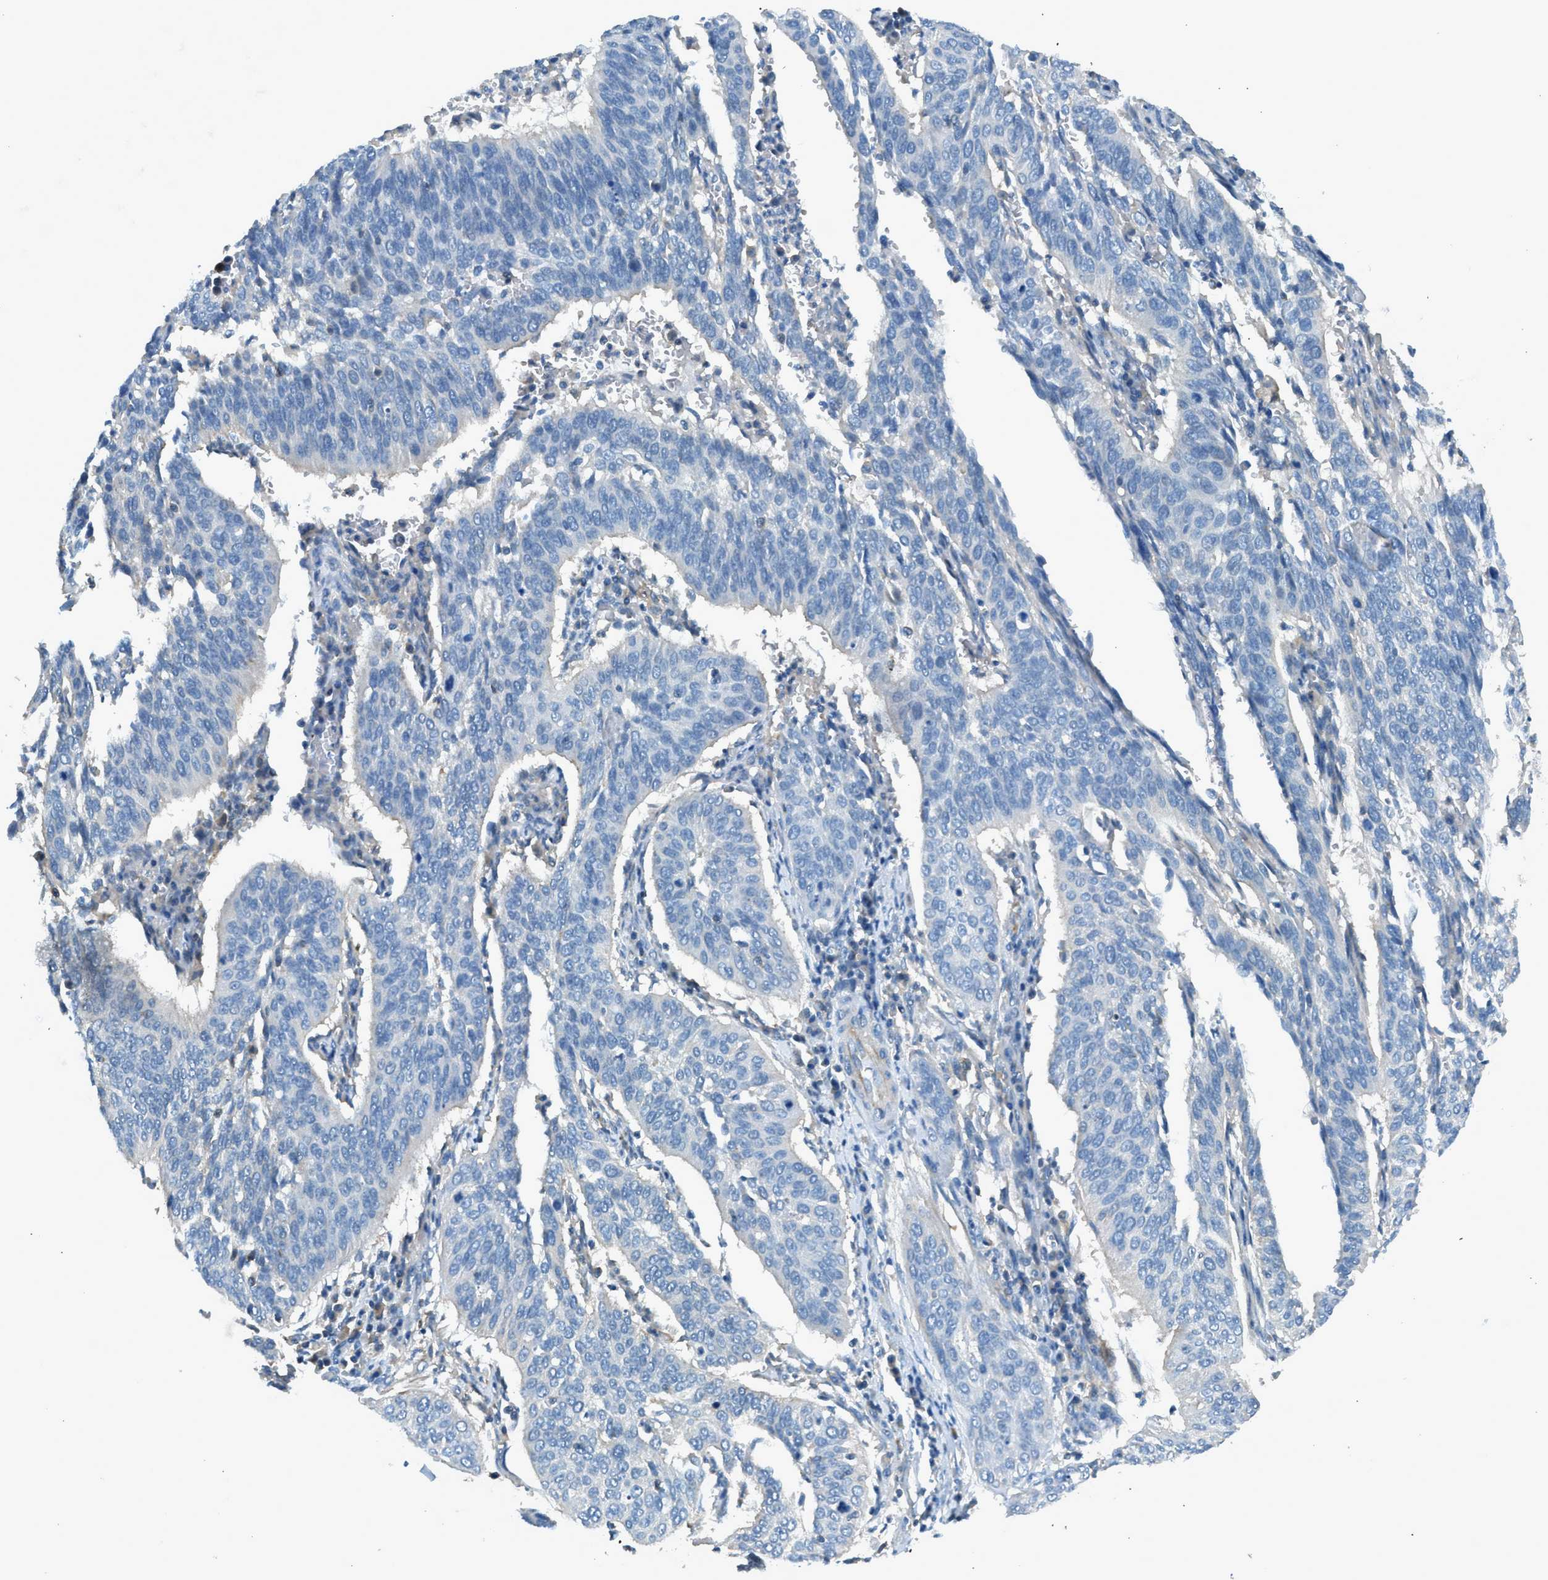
{"staining": {"intensity": "negative", "quantity": "none", "location": "none"}, "tissue": "cervical cancer", "cell_type": "Tumor cells", "image_type": "cancer", "snomed": [{"axis": "morphology", "description": "Normal tissue, NOS"}, {"axis": "morphology", "description": "Squamous cell carcinoma, NOS"}, {"axis": "topography", "description": "Cervix"}], "caption": "DAB immunohistochemical staining of squamous cell carcinoma (cervical) shows no significant staining in tumor cells. (Stains: DAB immunohistochemistry (IHC) with hematoxylin counter stain, Microscopy: brightfield microscopy at high magnification).", "gene": "LMLN", "patient": {"sex": "female", "age": 39}}